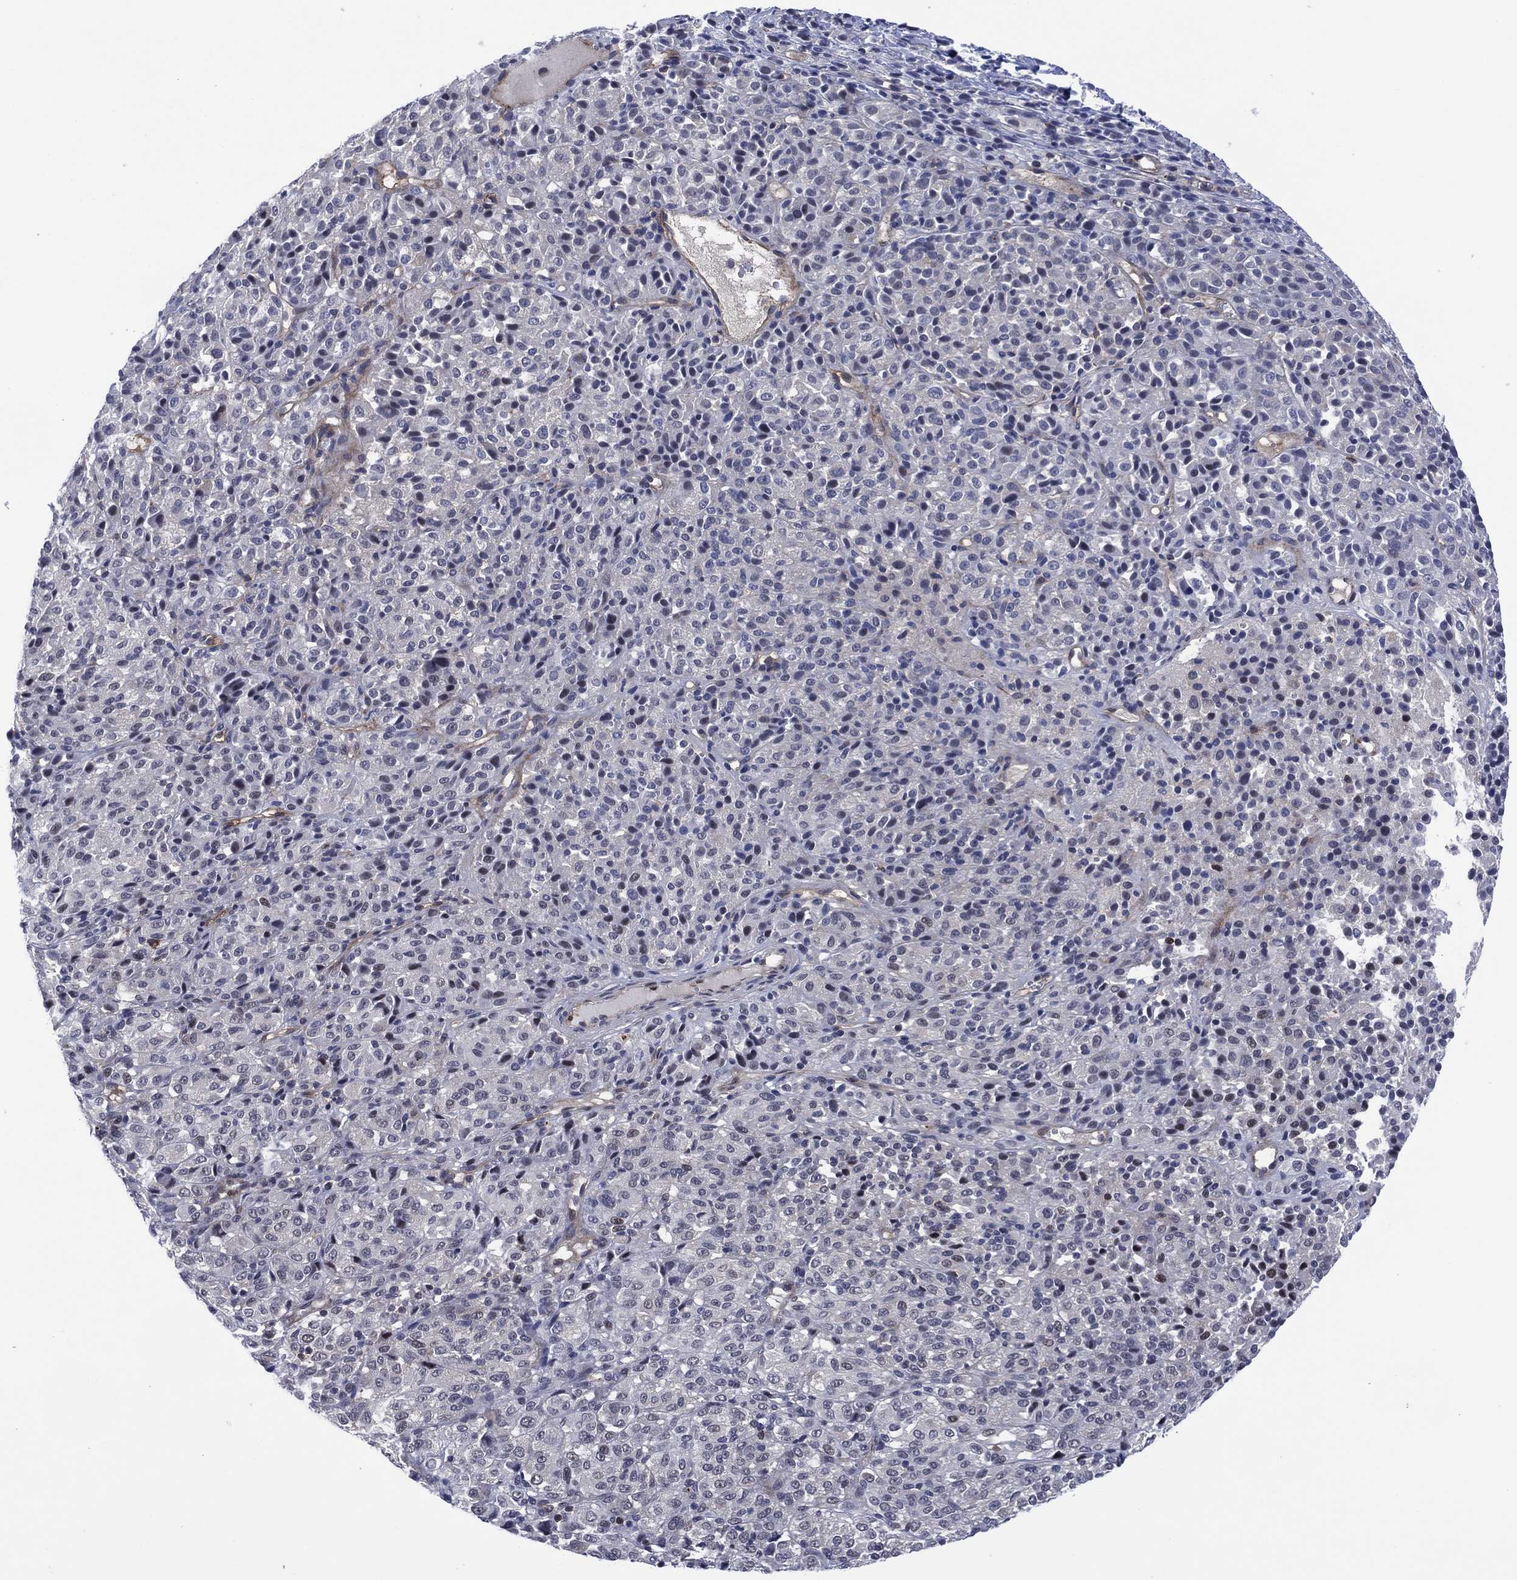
{"staining": {"intensity": "negative", "quantity": "none", "location": "none"}, "tissue": "melanoma", "cell_type": "Tumor cells", "image_type": "cancer", "snomed": [{"axis": "morphology", "description": "Malignant melanoma, Metastatic site"}, {"axis": "topography", "description": "Brain"}], "caption": "This micrograph is of melanoma stained with IHC to label a protein in brown with the nuclei are counter-stained blue. There is no staining in tumor cells.", "gene": "DPP4", "patient": {"sex": "female", "age": 56}}